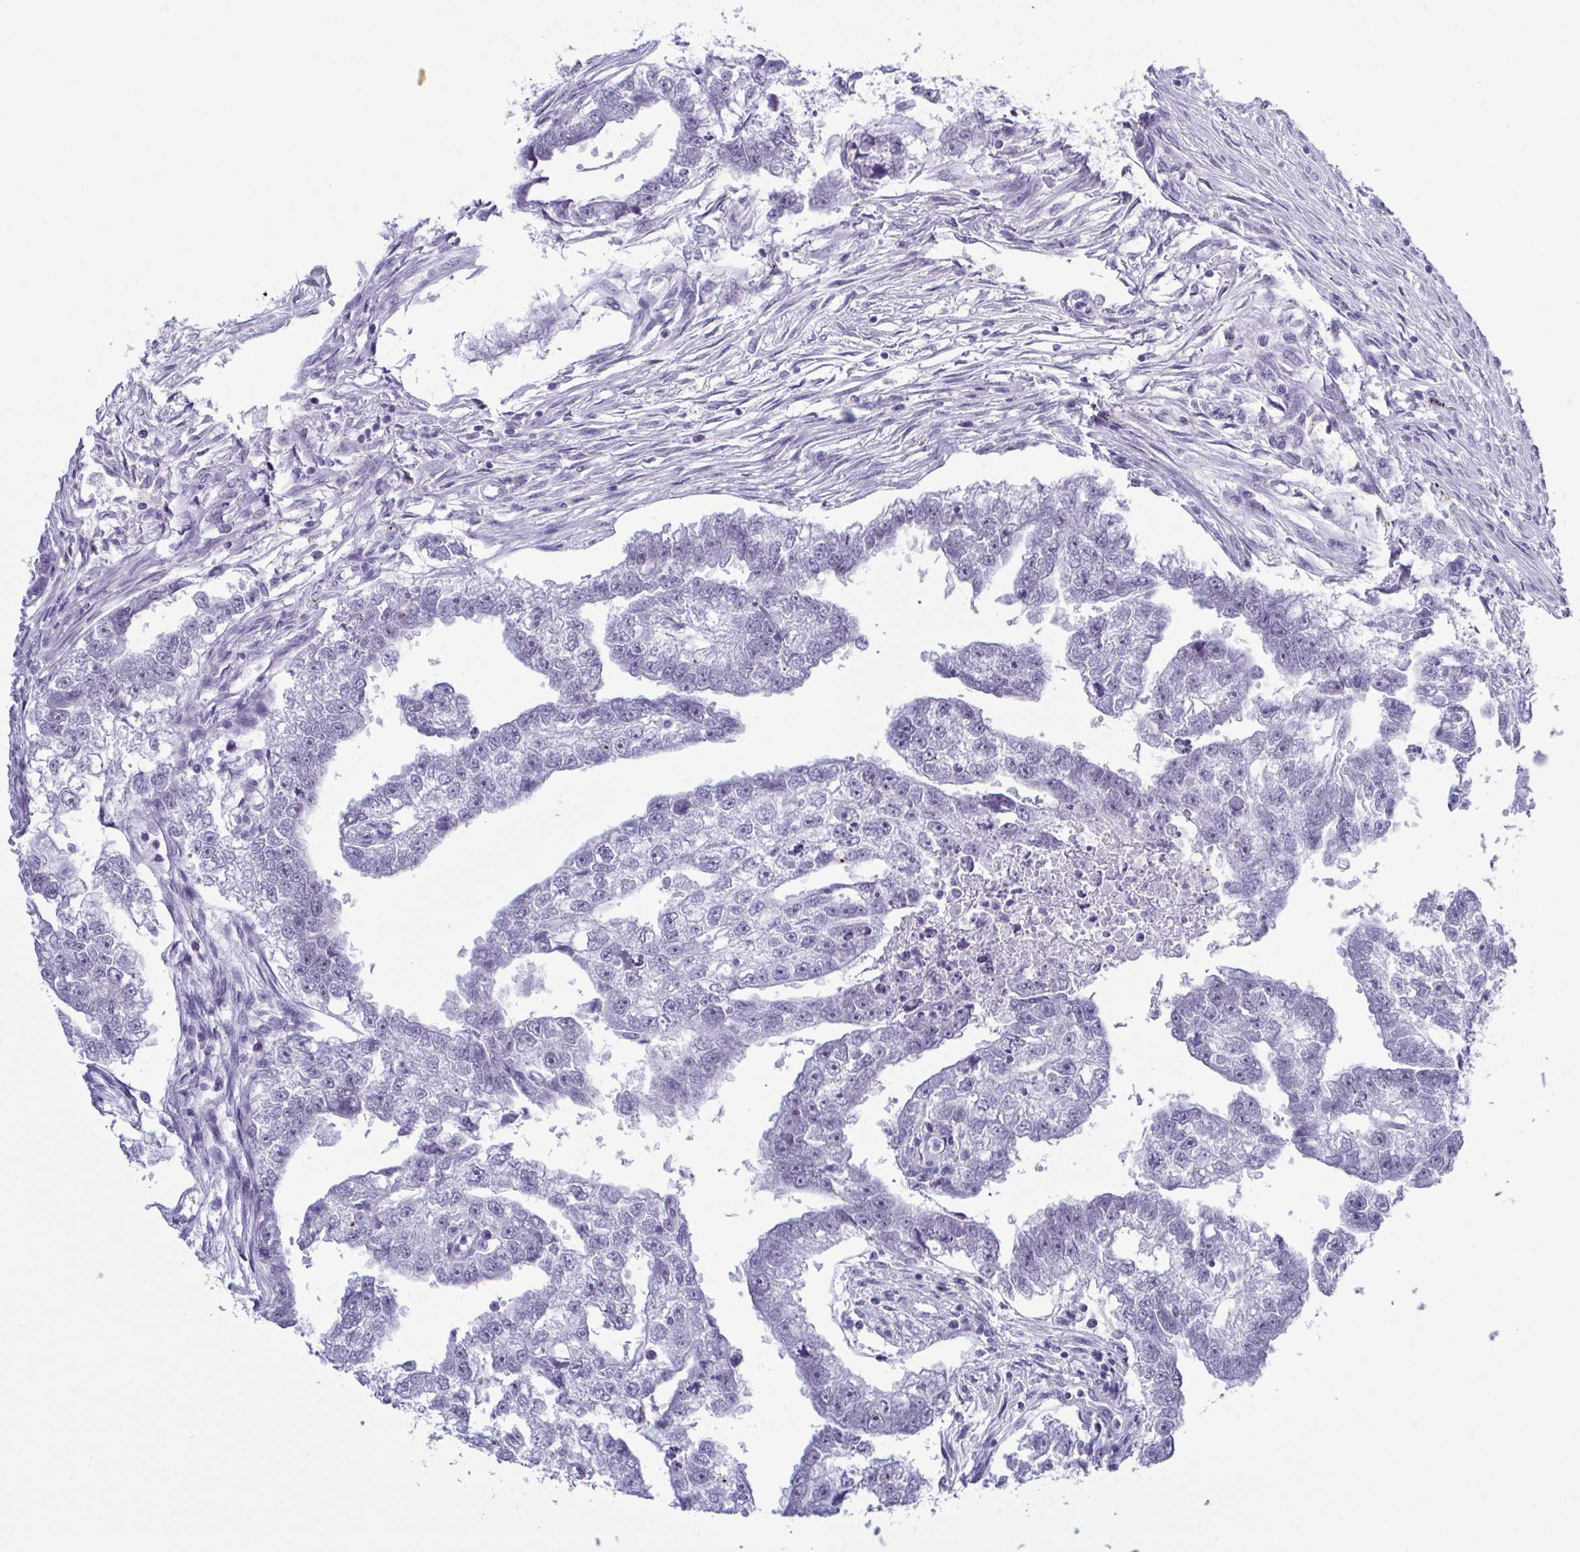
{"staining": {"intensity": "negative", "quantity": "none", "location": "none"}, "tissue": "testis cancer", "cell_type": "Tumor cells", "image_type": "cancer", "snomed": [{"axis": "morphology", "description": "Carcinoma, Embryonal, NOS"}, {"axis": "morphology", "description": "Teratoma, malignant, NOS"}, {"axis": "topography", "description": "Testis"}], "caption": "High power microscopy histopathology image of an immunohistochemistry (IHC) photomicrograph of embryonal carcinoma (testis), revealing no significant expression in tumor cells.", "gene": "SUGP2", "patient": {"sex": "male", "age": 44}}